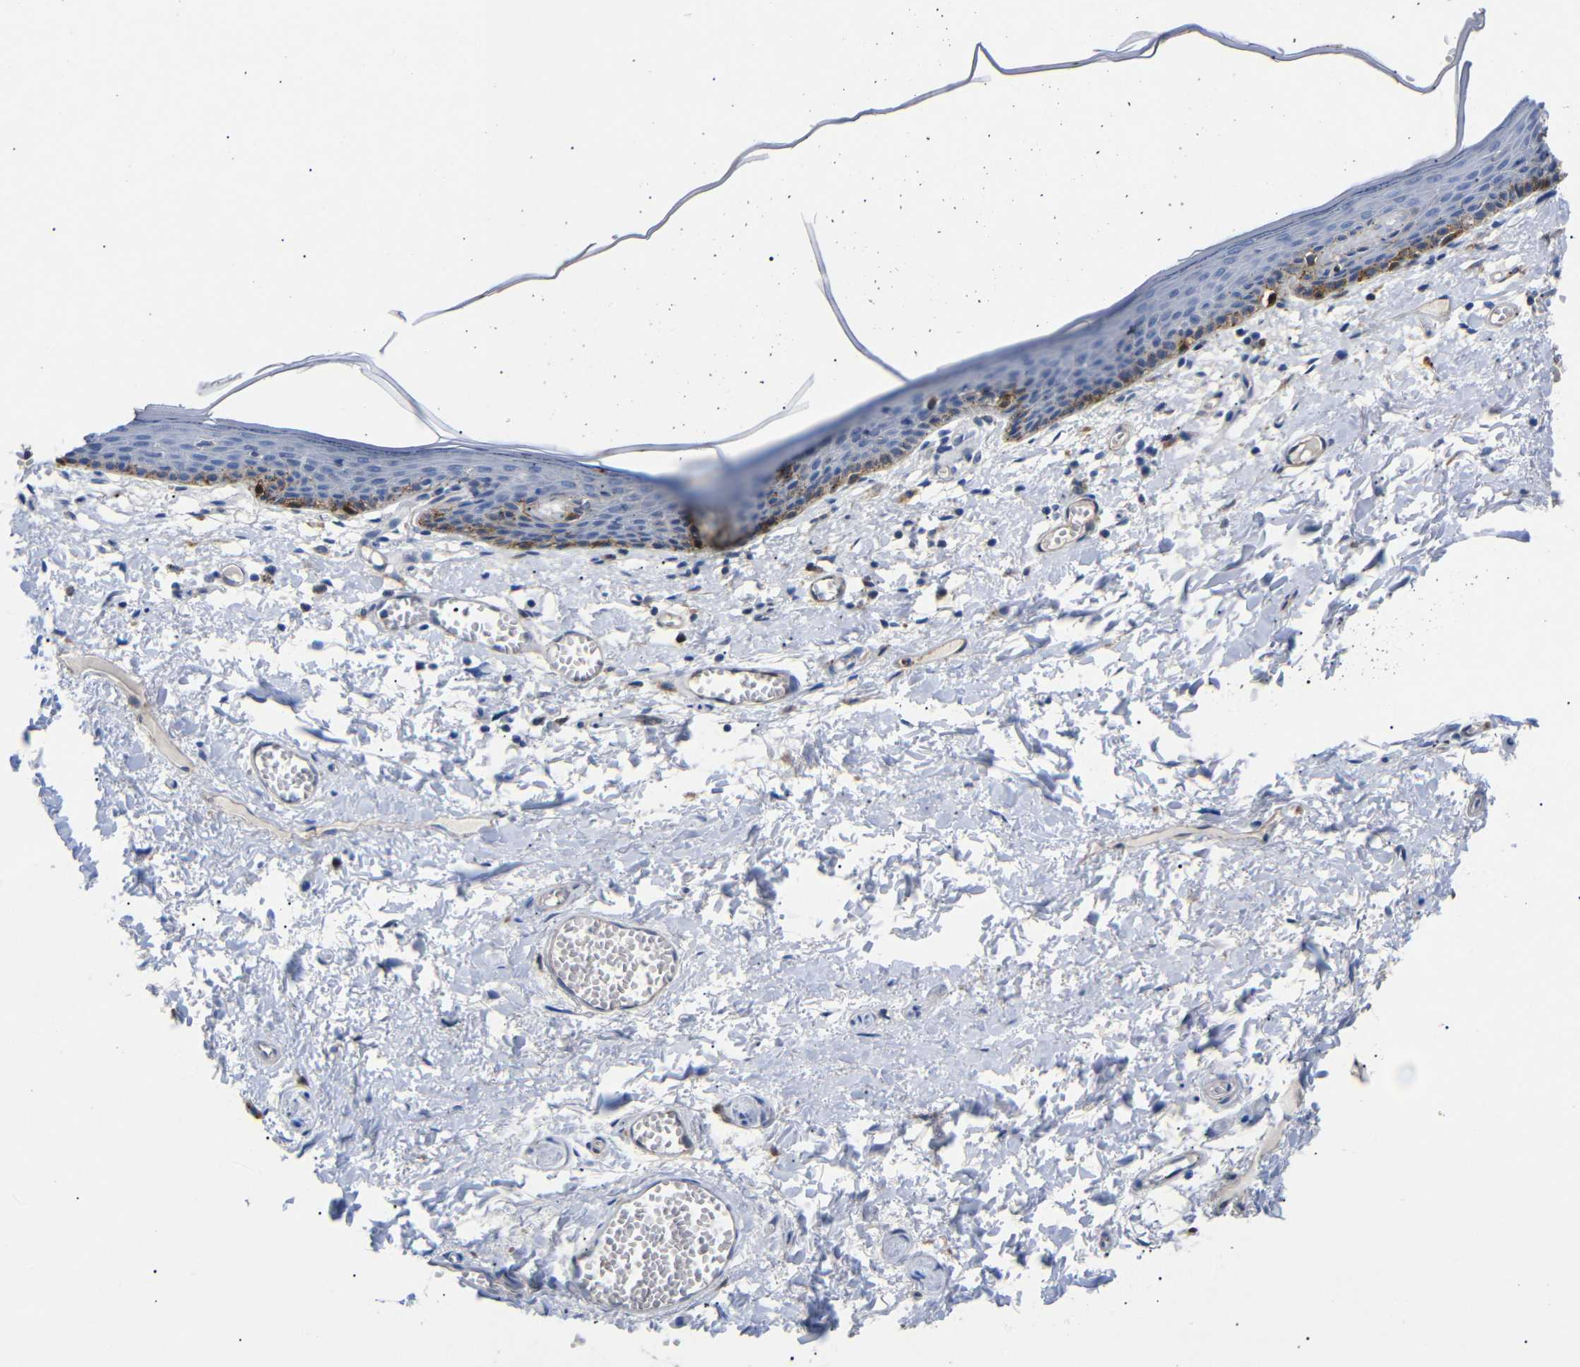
{"staining": {"intensity": "strong", "quantity": "<25%", "location": "cytoplasmic/membranous"}, "tissue": "skin", "cell_type": "Epidermal cells", "image_type": "normal", "snomed": [{"axis": "morphology", "description": "Normal tissue, NOS"}, {"axis": "topography", "description": "Vulva"}], "caption": "Immunohistochemical staining of benign human skin demonstrates strong cytoplasmic/membranous protein expression in about <25% of epidermal cells.", "gene": "SDCBP", "patient": {"sex": "female", "age": 54}}